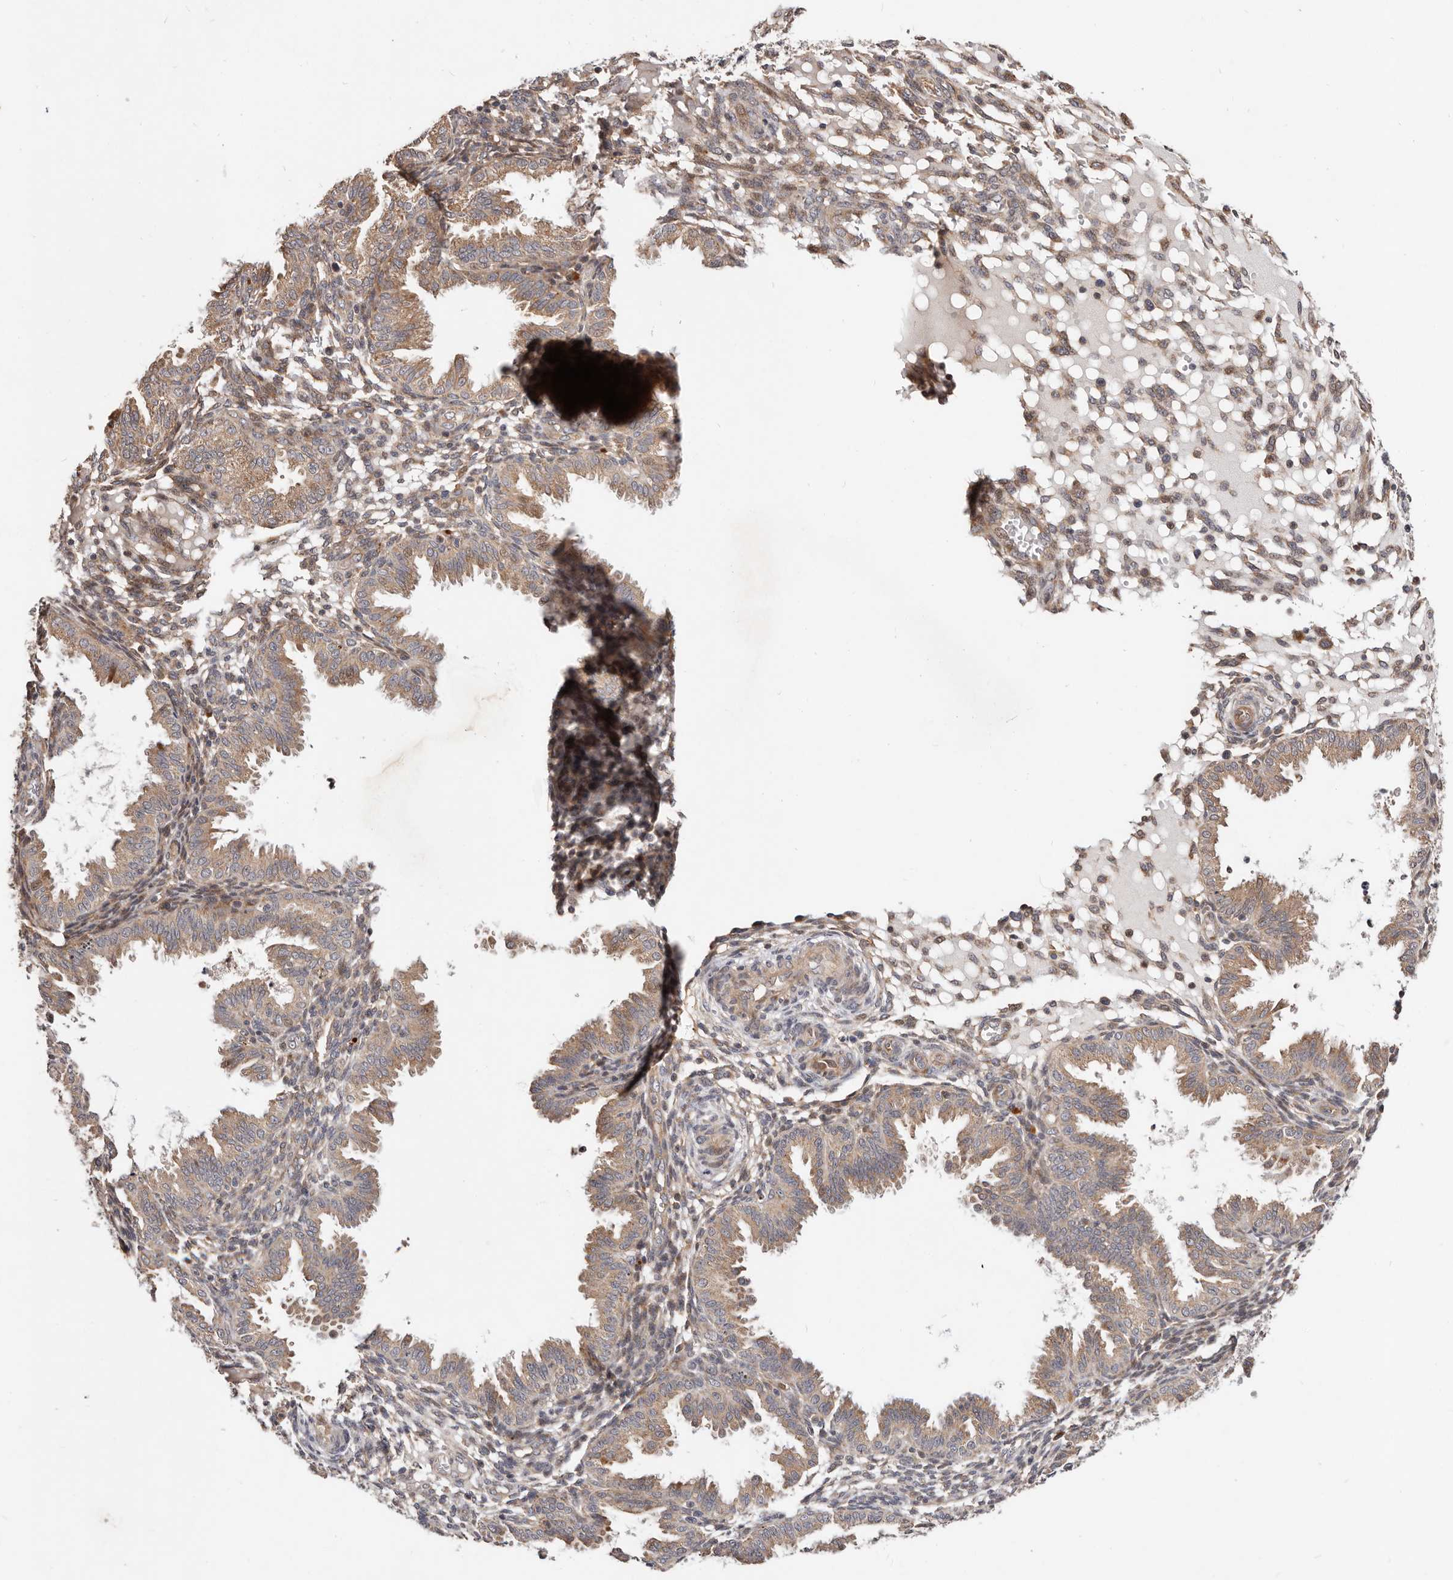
{"staining": {"intensity": "moderate", "quantity": "<25%", "location": "cytoplasmic/membranous"}, "tissue": "endometrium", "cell_type": "Cells in endometrial stroma", "image_type": "normal", "snomed": [{"axis": "morphology", "description": "Normal tissue, NOS"}, {"axis": "topography", "description": "Endometrium"}], "caption": "Human endometrium stained for a protein (brown) reveals moderate cytoplasmic/membranous positive staining in about <25% of cells in endometrial stroma.", "gene": "USP33", "patient": {"sex": "female", "age": 33}}